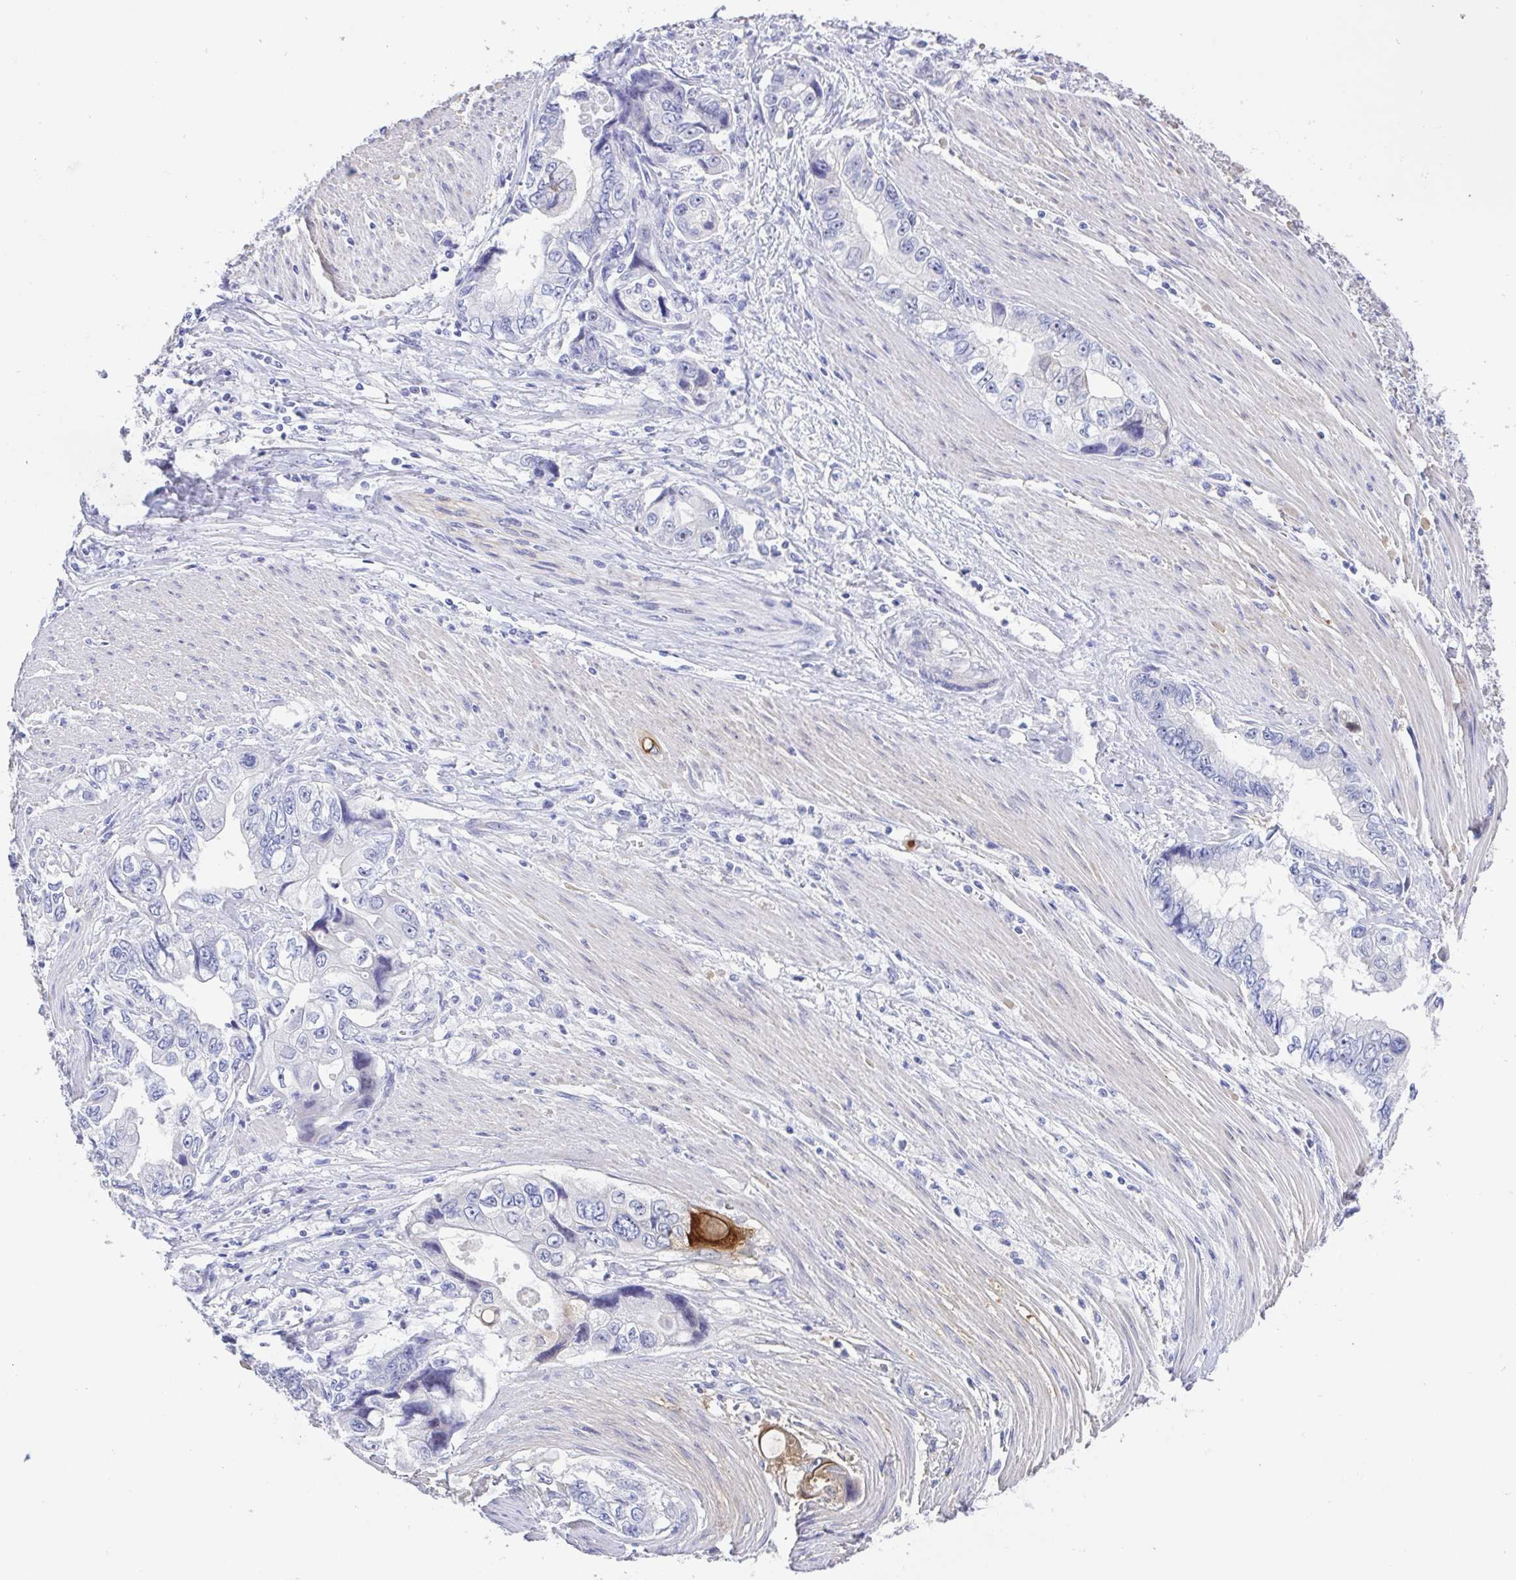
{"staining": {"intensity": "negative", "quantity": "none", "location": "none"}, "tissue": "stomach cancer", "cell_type": "Tumor cells", "image_type": "cancer", "snomed": [{"axis": "morphology", "description": "Adenocarcinoma, NOS"}, {"axis": "topography", "description": "Pancreas"}, {"axis": "topography", "description": "Stomach, upper"}], "caption": "A high-resolution micrograph shows immunohistochemistry staining of stomach cancer, which shows no significant staining in tumor cells.", "gene": "MUCL3", "patient": {"sex": "male", "age": 77}}